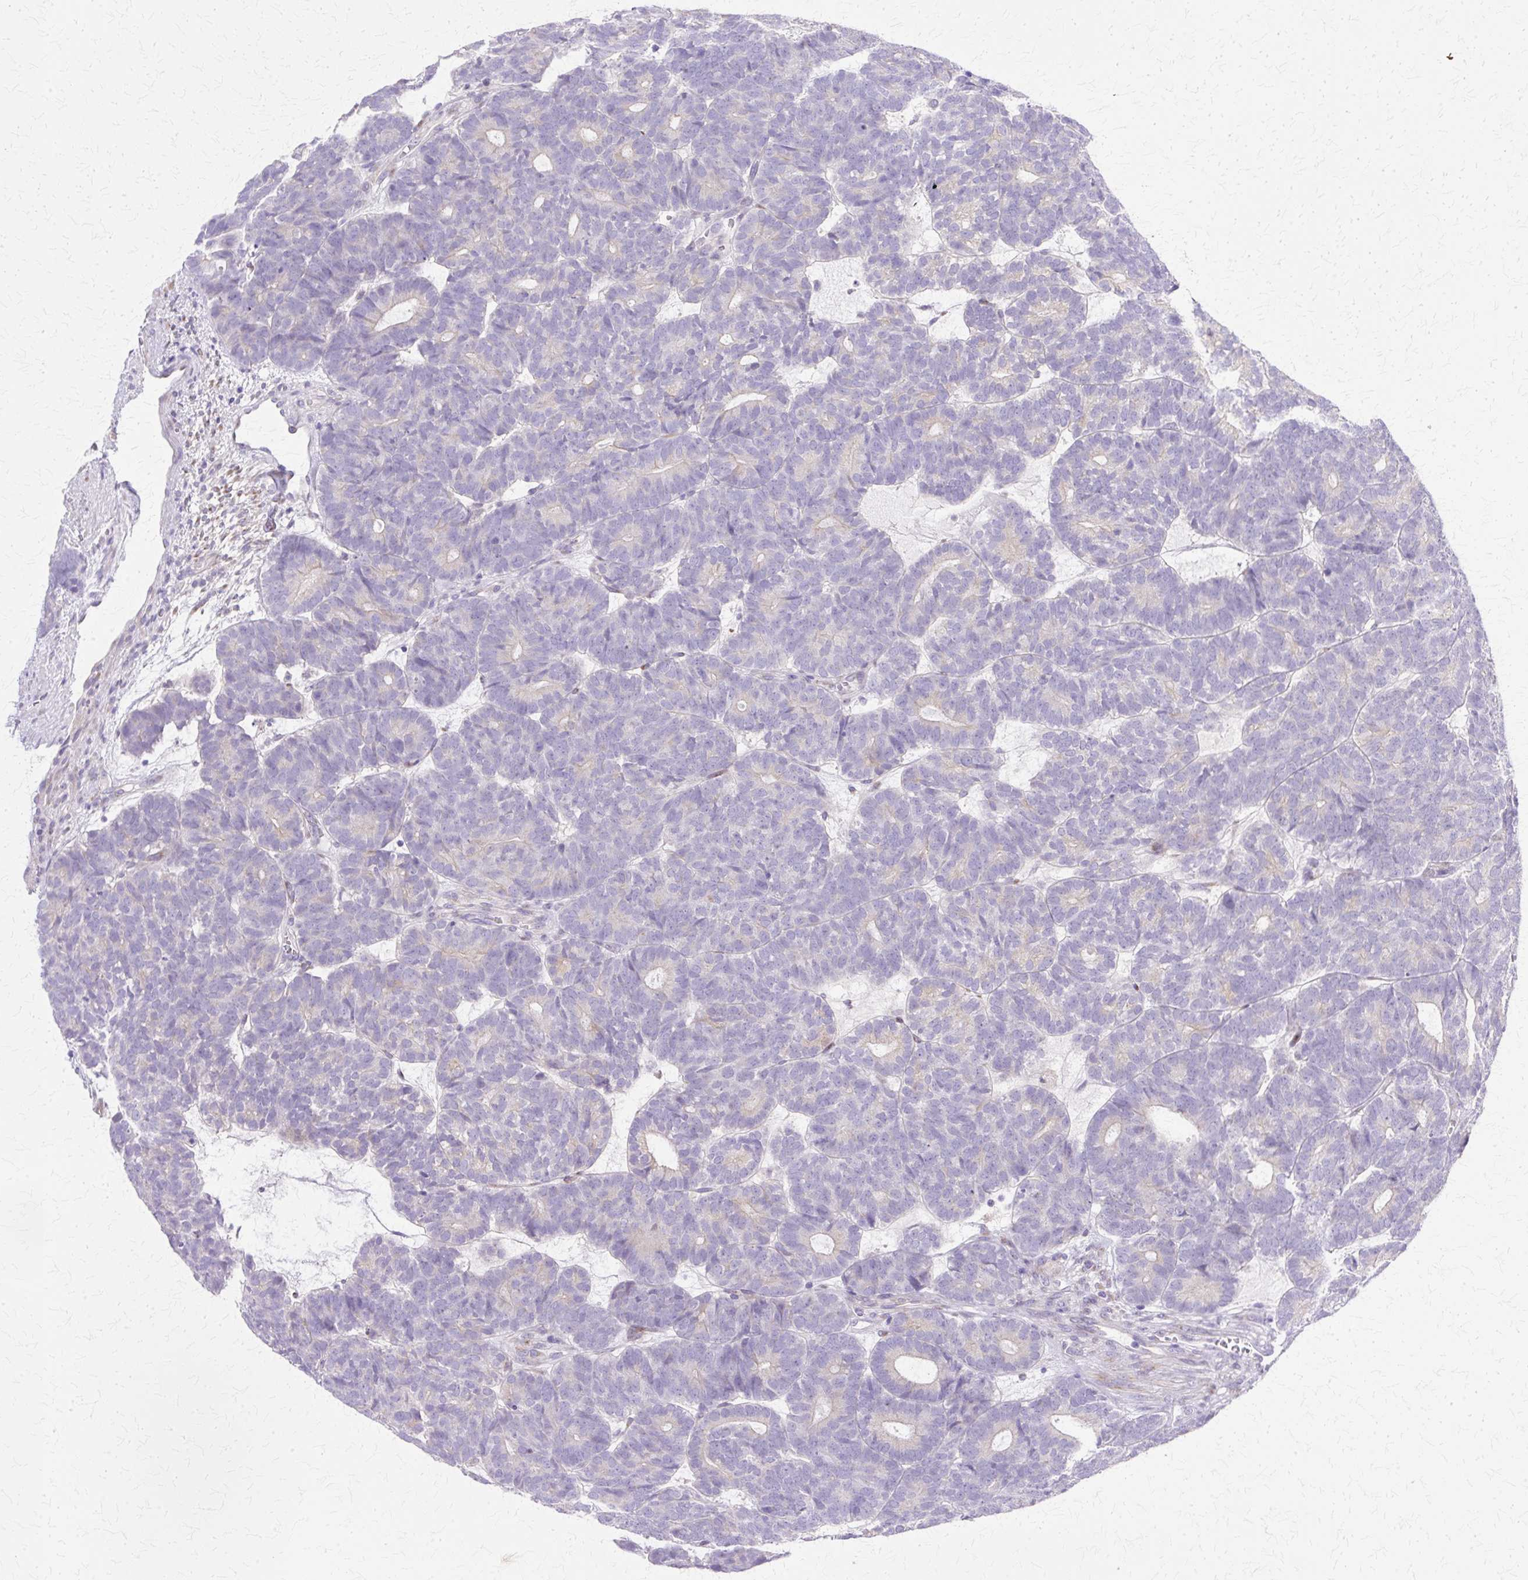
{"staining": {"intensity": "negative", "quantity": "none", "location": "none"}, "tissue": "head and neck cancer", "cell_type": "Tumor cells", "image_type": "cancer", "snomed": [{"axis": "morphology", "description": "Adenocarcinoma, NOS"}, {"axis": "topography", "description": "Head-Neck"}], "caption": "Immunohistochemistry of human head and neck cancer (adenocarcinoma) reveals no staining in tumor cells.", "gene": "TBC1D3G", "patient": {"sex": "female", "age": 81}}